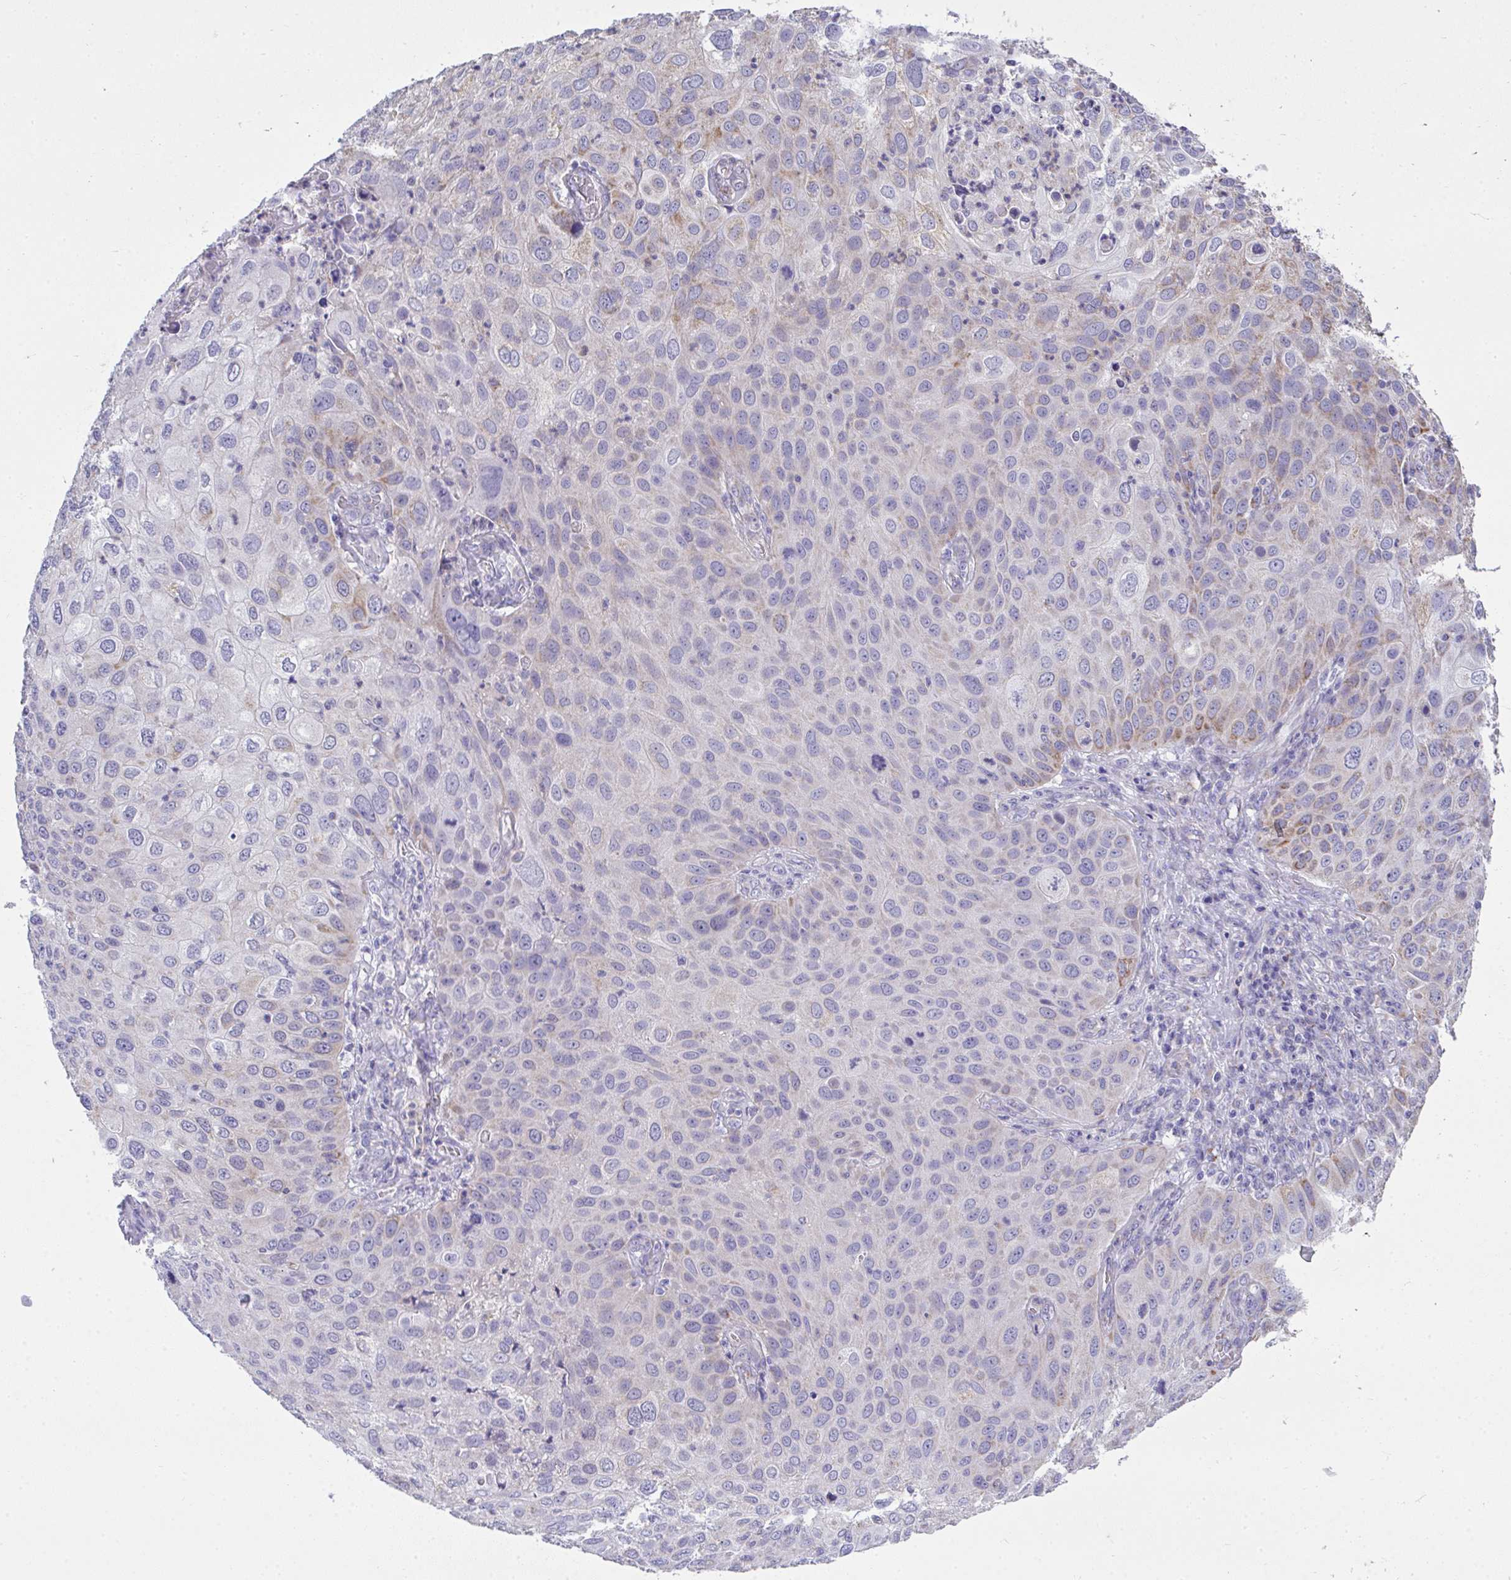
{"staining": {"intensity": "weak", "quantity": "<25%", "location": "cytoplasmic/membranous"}, "tissue": "skin cancer", "cell_type": "Tumor cells", "image_type": "cancer", "snomed": [{"axis": "morphology", "description": "Squamous cell carcinoma, NOS"}, {"axis": "topography", "description": "Skin"}], "caption": "Immunohistochemistry of human skin cancer demonstrates no staining in tumor cells.", "gene": "COA5", "patient": {"sex": "male", "age": 87}}